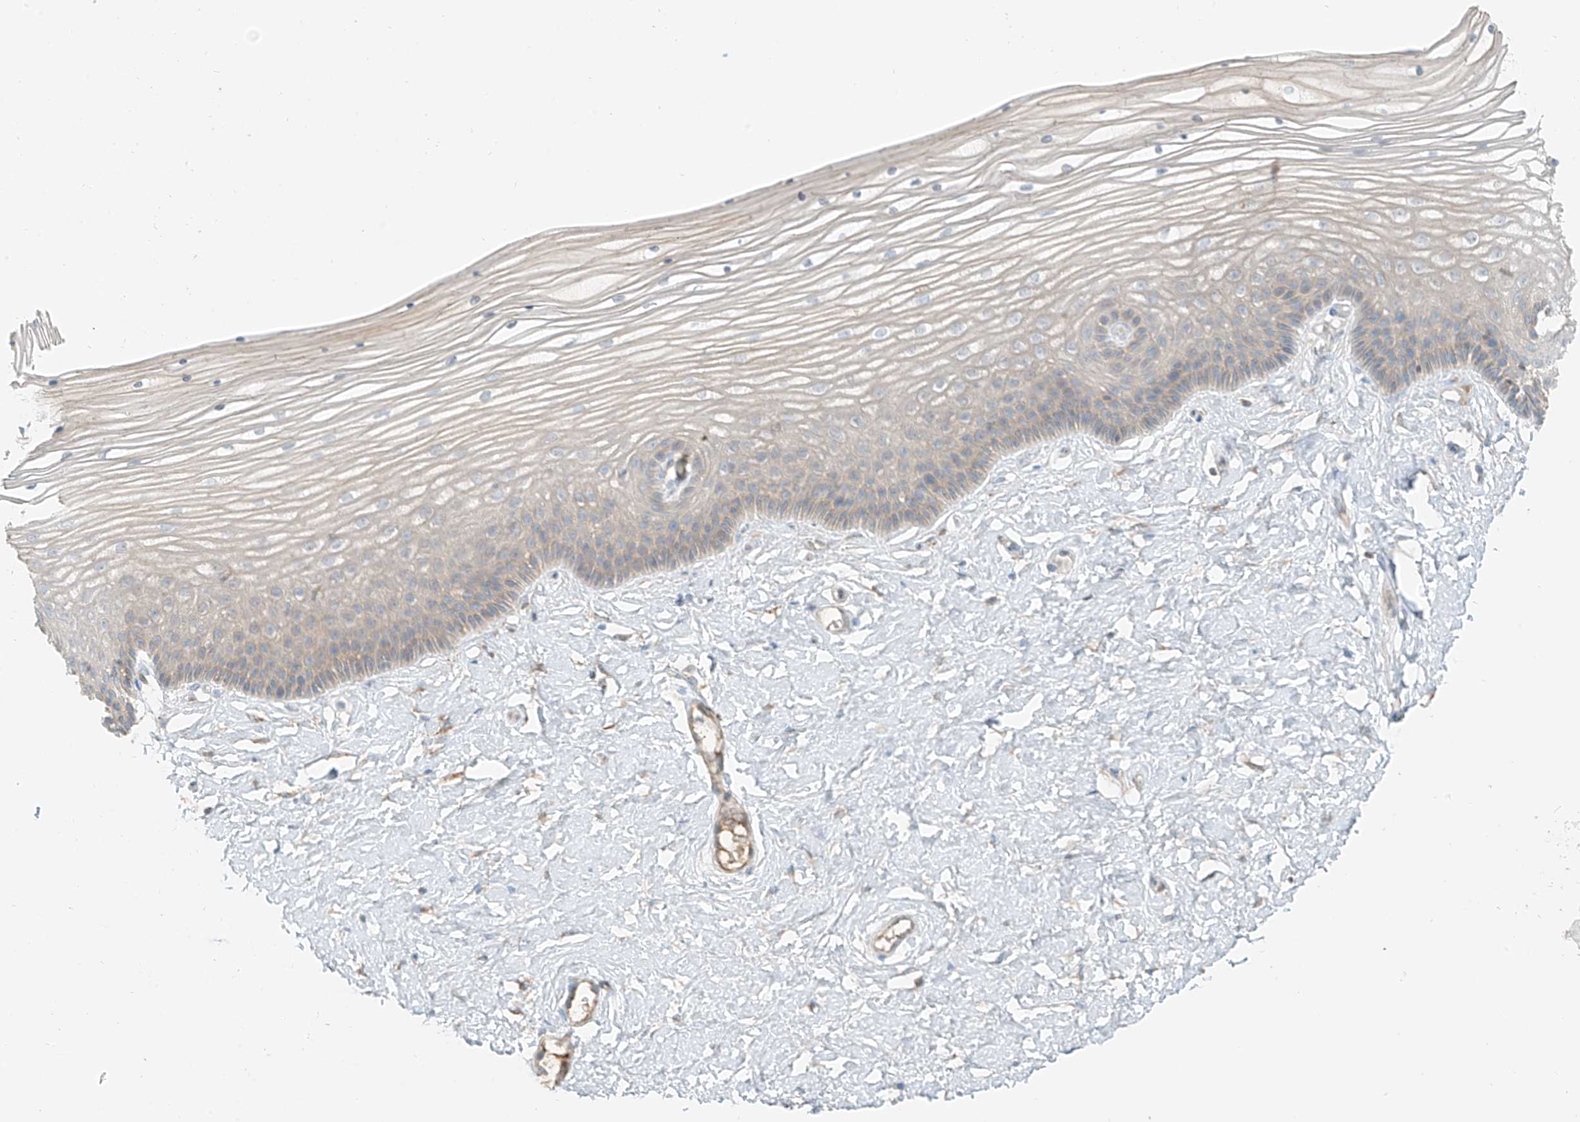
{"staining": {"intensity": "negative", "quantity": "none", "location": "none"}, "tissue": "vagina", "cell_type": "Squamous epithelial cells", "image_type": "normal", "snomed": [{"axis": "morphology", "description": "Normal tissue, NOS"}, {"axis": "topography", "description": "Vagina"}, {"axis": "topography", "description": "Cervix"}], "caption": "Immunohistochemistry (IHC) of normal human vagina displays no positivity in squamous epithelial cells.", "gene": "FSTL1", "patient": {"sex": "female", "age": 40}}